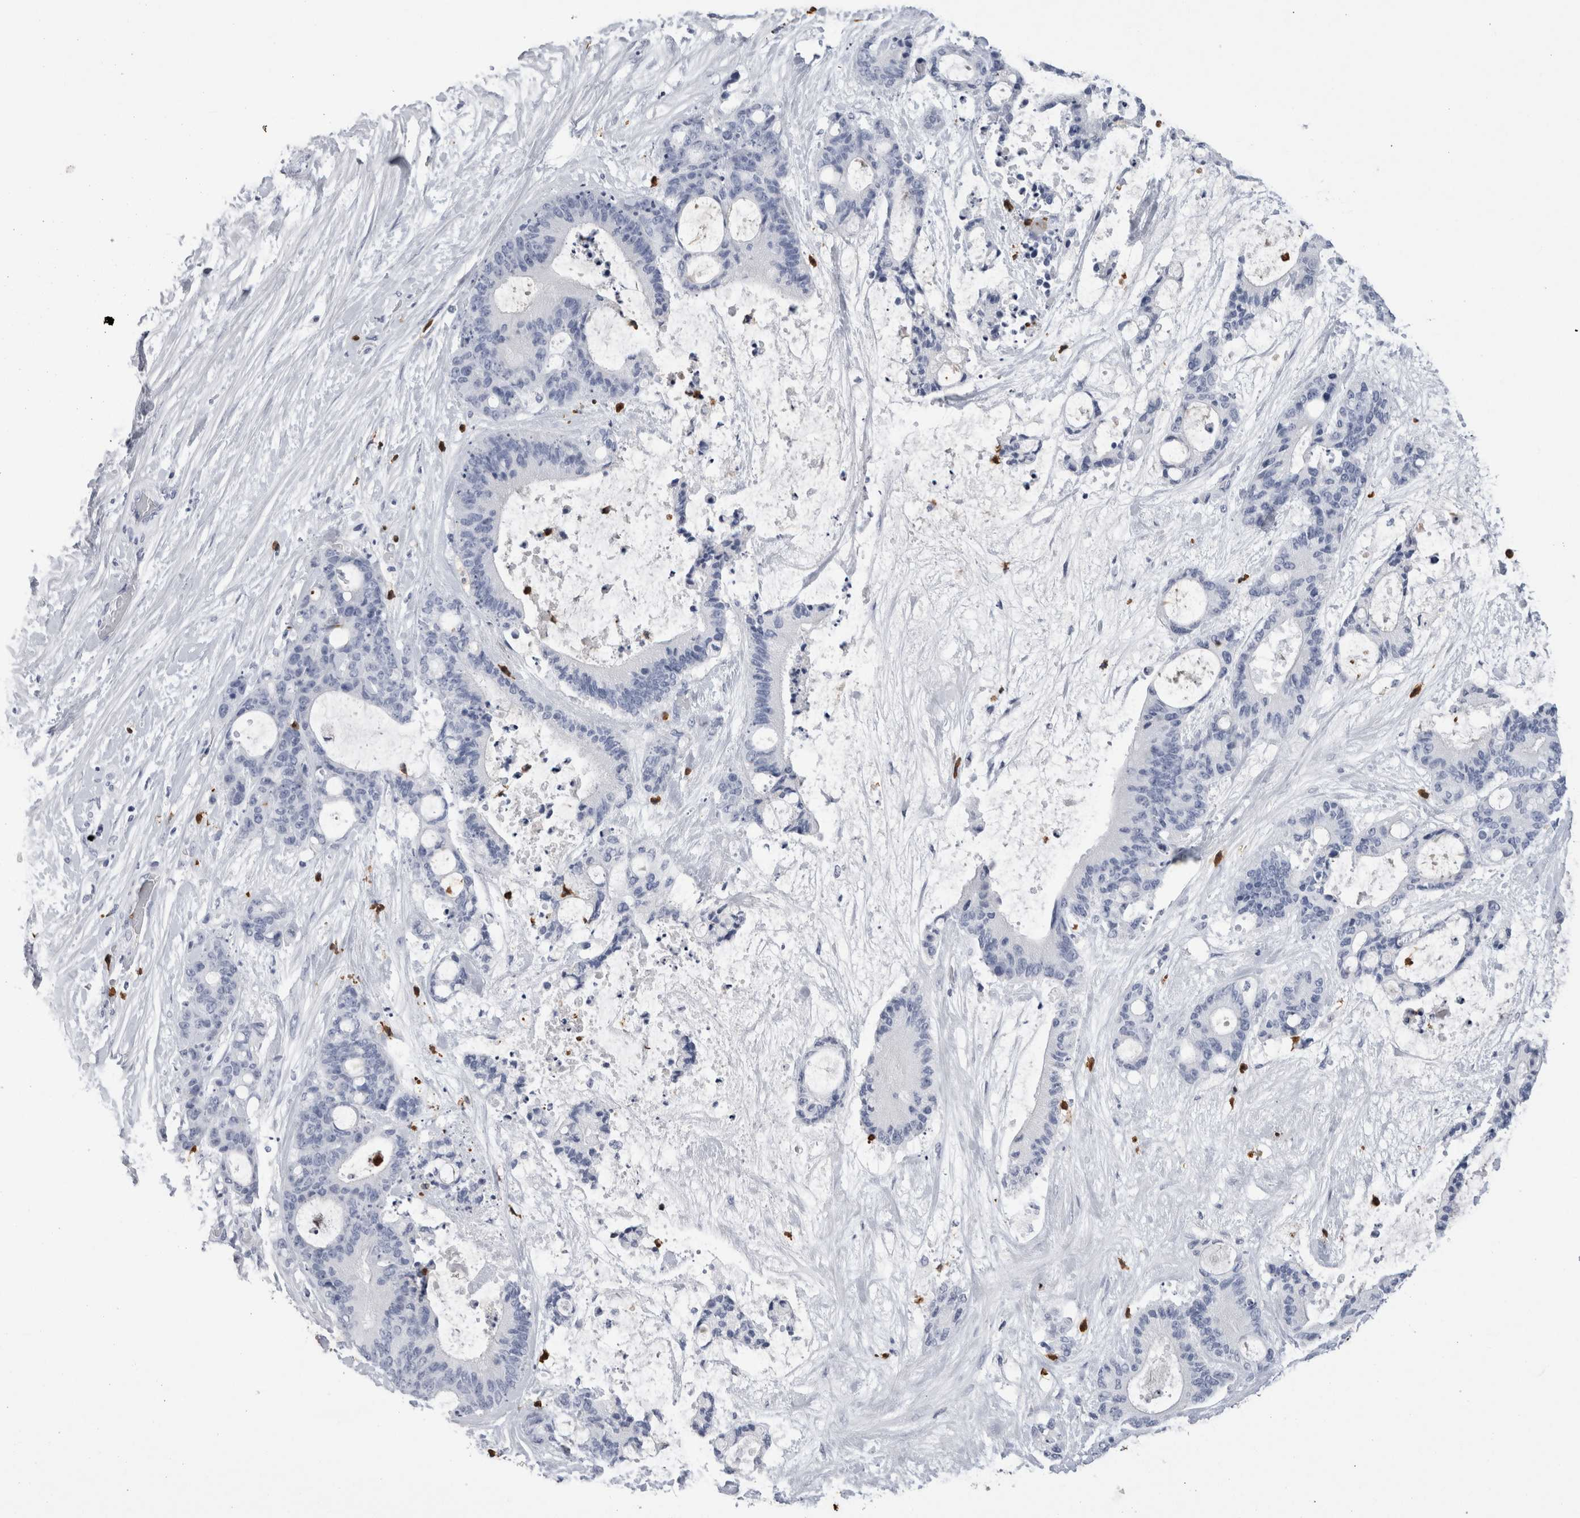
{"staining": {"intensity": "negative", "quantity": "none", "location": "none"}, "tissue": "liver cancer", "cell_type": "Tumor cells", "image_type": "cancer", "snomed": [{"axis": "morphology", "description": "Cholangiocarcinoma"}, {"axis": "topography", "description": "Liver"}], "caption": "The photomicrograph demonstrates no significant positivity in tumor cells of cholangiocarcinoma (liver).", "gene": "S100A12", "patient": {"sex": "female", "age": 73}}